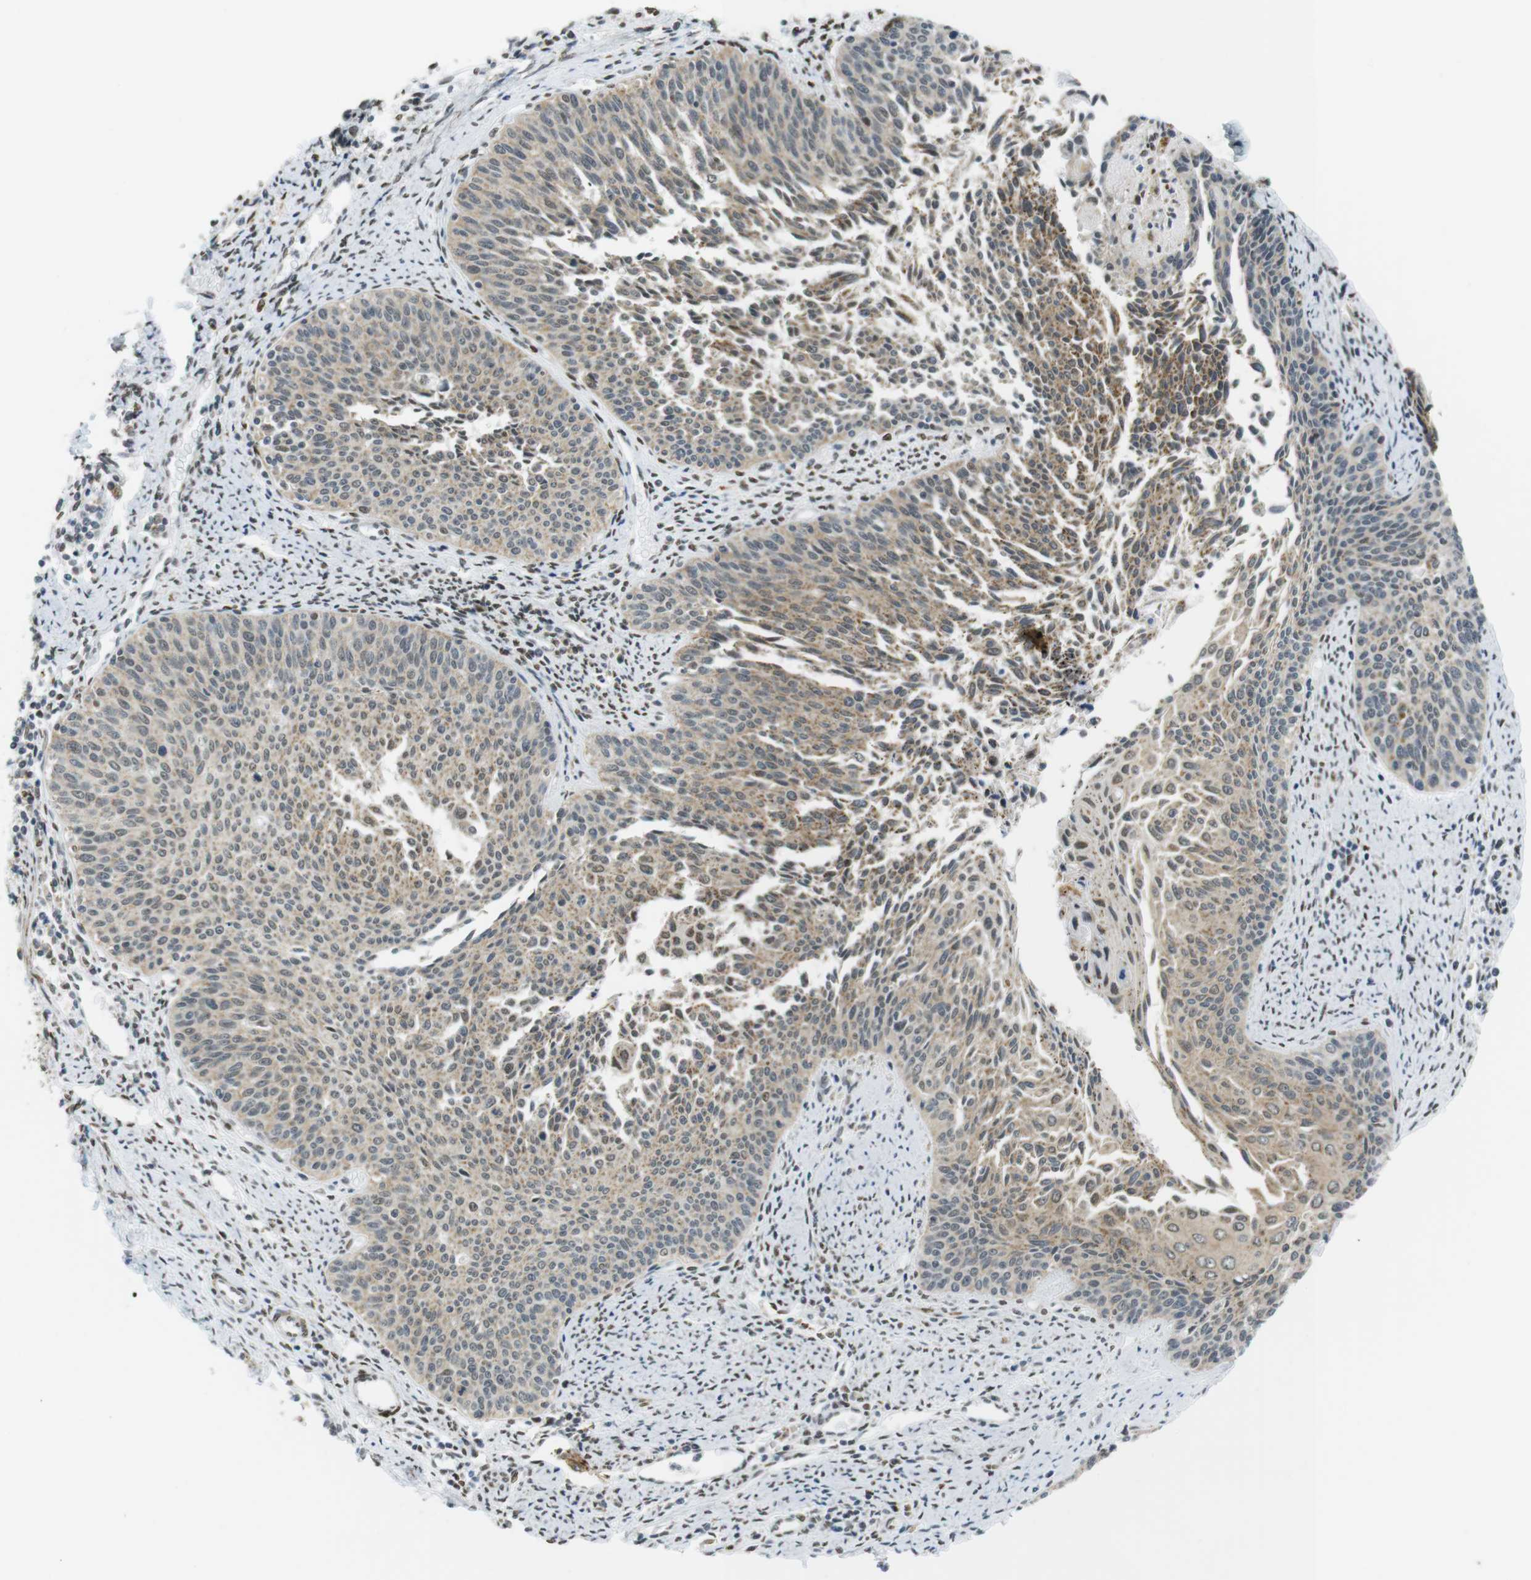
{"staining": {"intensity": "weak", "quantity": "25%-75%", "location": "cytoplasmic/membranous,nuclear"}, "tissue": "cervical cancer", "cell_type": "Tumor cells", "image_type": "cancer", "snomed": [{"axis": "morphology", "description": "Squamous cell carcinoma, NOS"}, {"axis": "topography", "description": "Cervix"}], "caption": "Protein staining of cervical cancer tissue displays weak cytoplasmic/membranous and nuclear positivity in approximately 25%-75% of tumor cells. Using DAB (3,3'-diaminobenzidine) (brown) and hematoxylin (blue) stains, captured at high magnification using brightfield microscopy.", "gene": "USP7", "patient": {"sex": "female", "age": 55}}